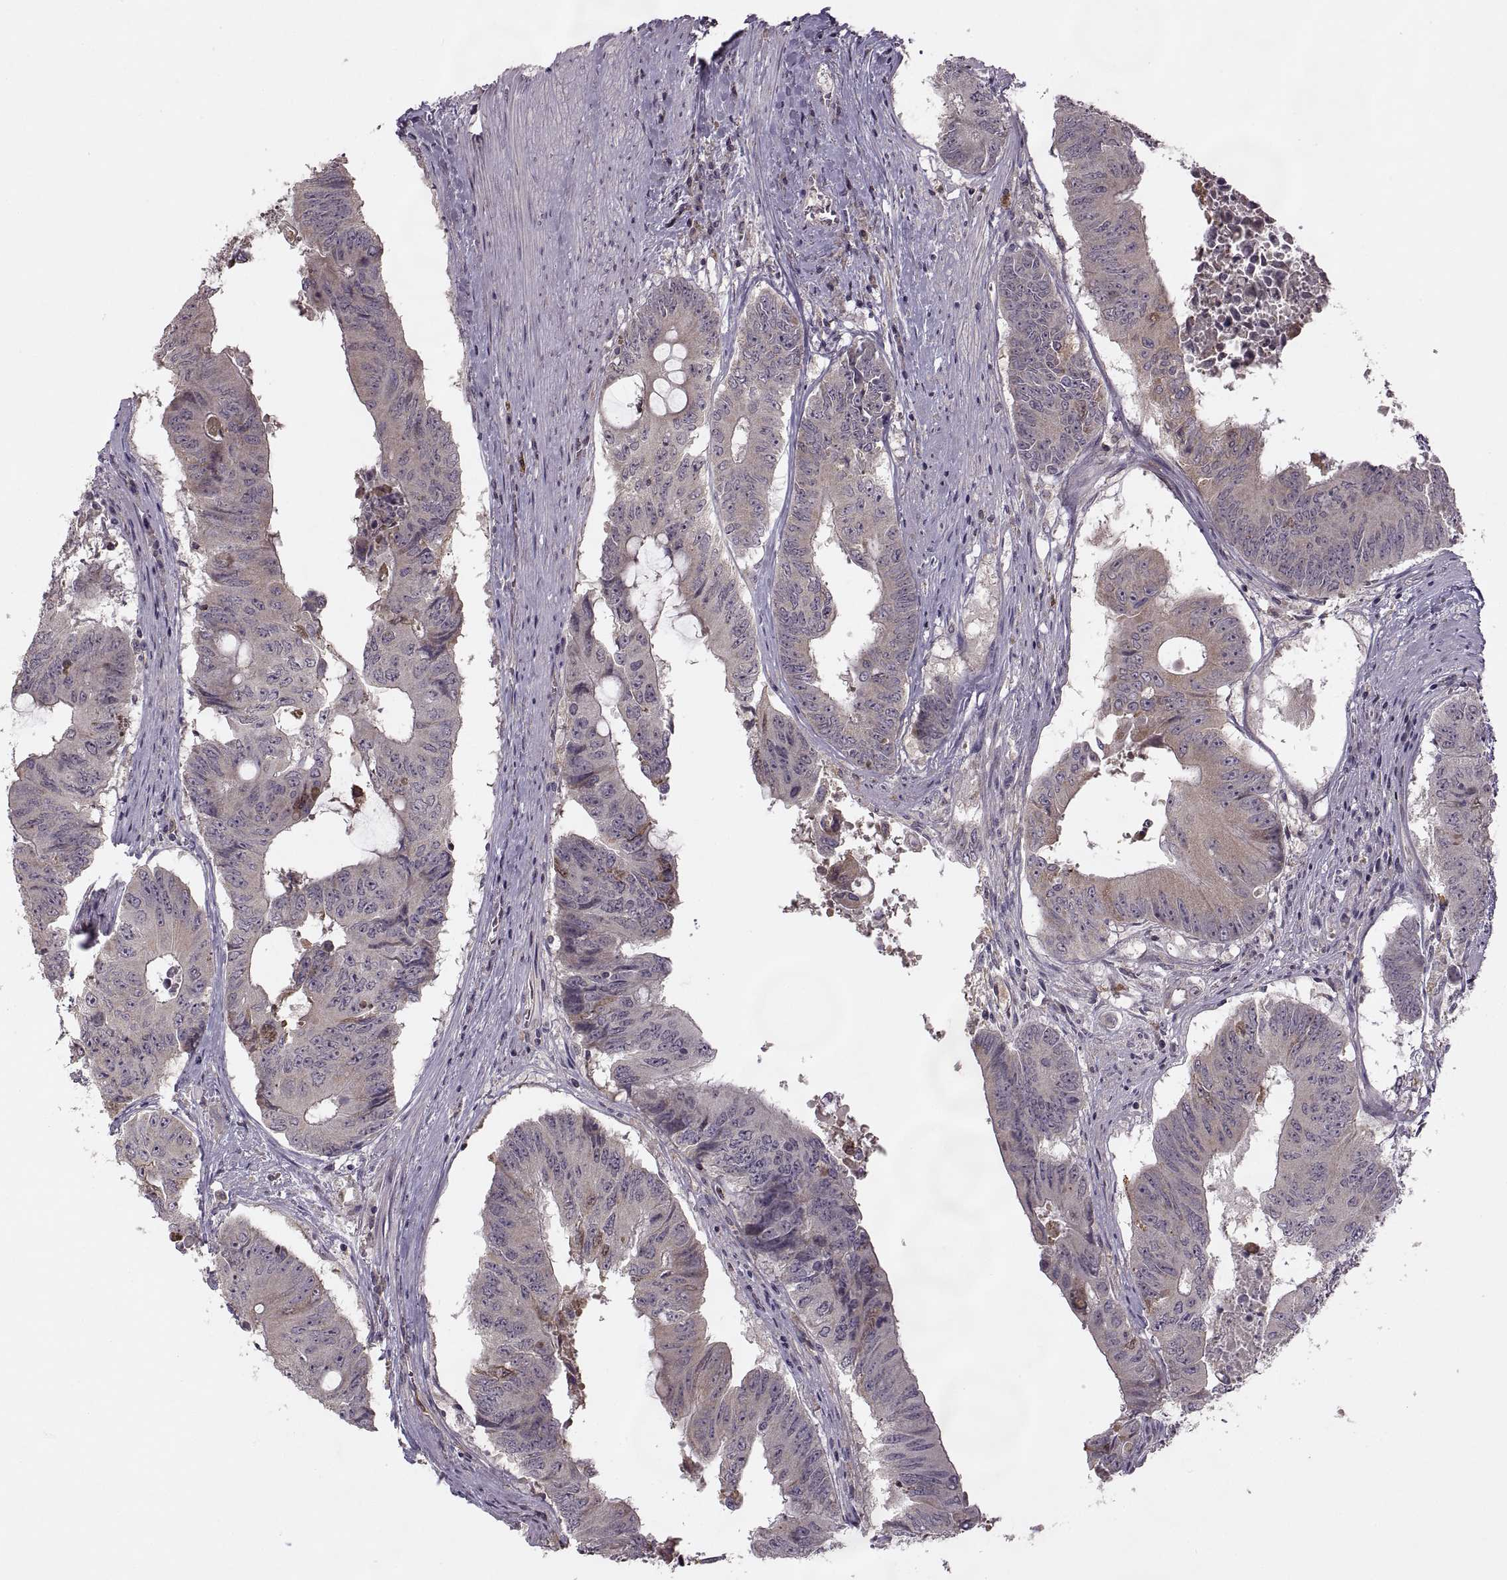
{"staining": {"intensity": "weak", "quantity": "<25%", "location": "cytoplasmic/membranous"}, "tissue": "colorectal cancer", "cell_type": "Tumor cells", "image_type": "cancer", "snomed": [{"axis": "morphology", "description": "Adenocarcinoma, NOS"}, {"axis": "topography", "description": "Rectum"}], "caption": "Photomicrograph shows no protein expression in tumor cells of colorectal cancer (adenocarcinoma) tissue.", "gene": "PIERCE1", "patient": {"sex": "male", "age": 59}}